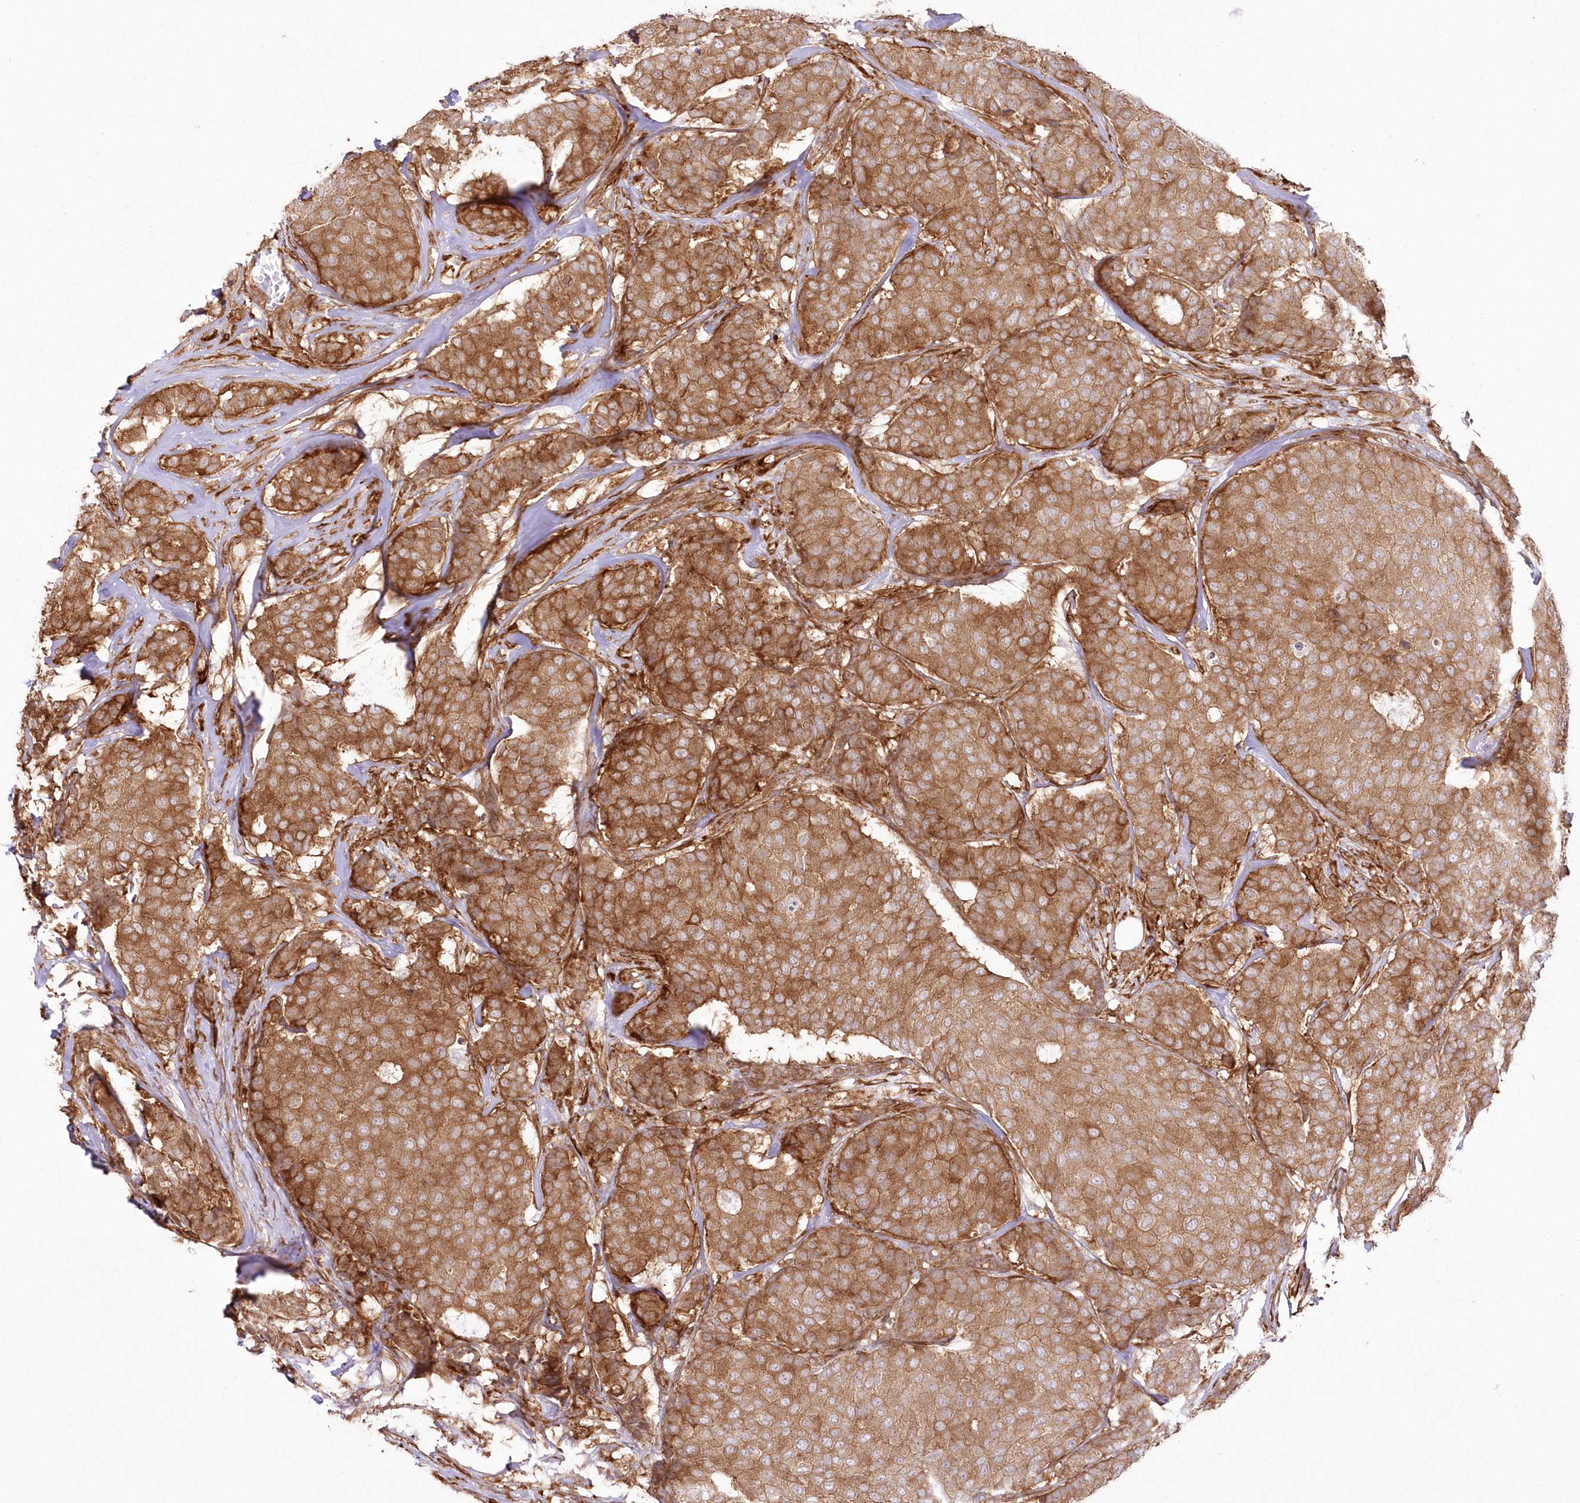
{"staining": {"intensity": "moderate", "quantity": ">75%", "location": "cytoplasmic/membranous"}, "tissue": "breast cancer", "cell_type": "Tumor cells", "image_type": "cancer", "snomed": [{"axis": "morphology", "description": "Duct carcinoma"}, {"axis": "topography", "description": "Breast"}], "caption": "Invasive ductal carcinoma (breast) stained with a brown dye exhibits moderate cytoplasmic/membranous positive expression in about >75% of tumor cells.", "gene": "SH3PXD2B", "patient": {"sex": "female", "age": 75}}